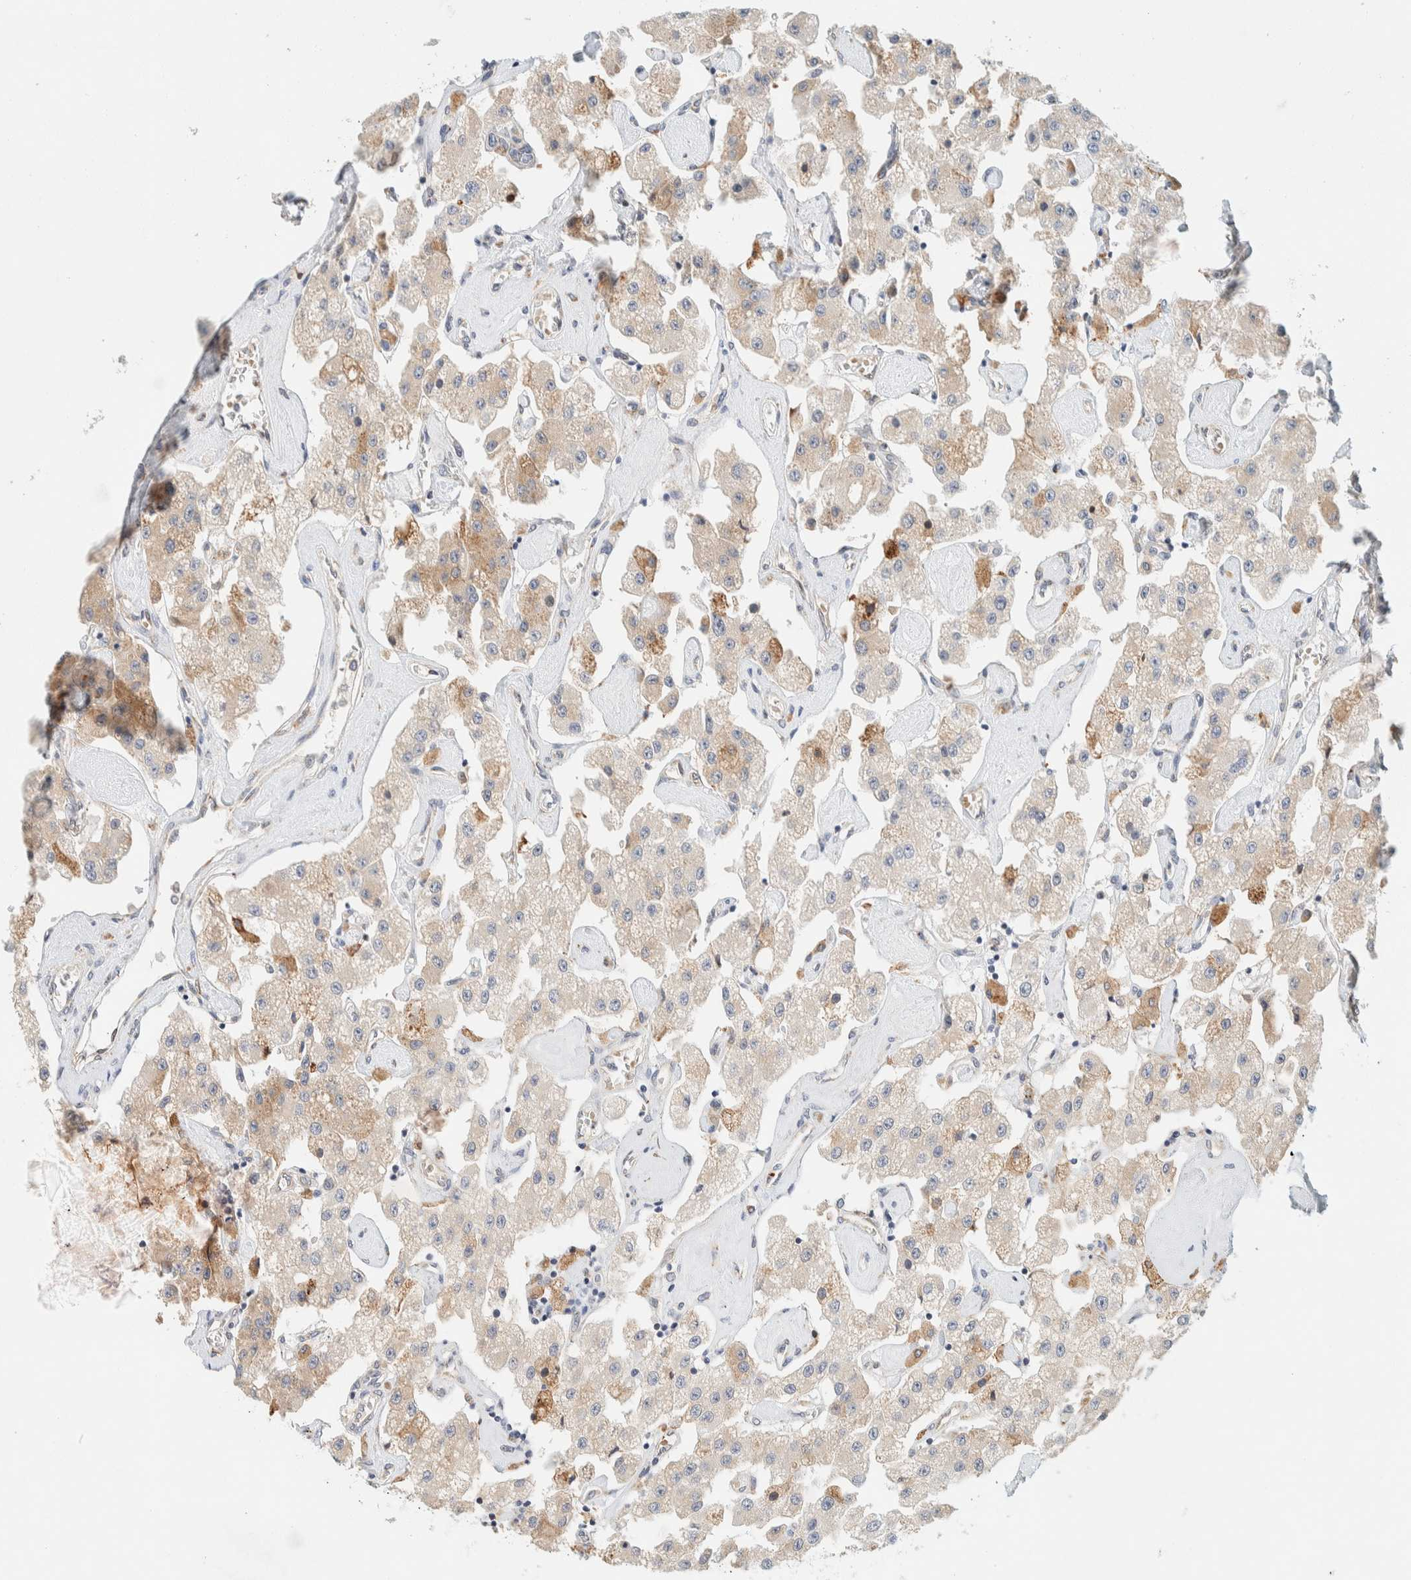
{"staining": {"intensity": "moderate", "quantity": "<25%", "location": "cytoplasmic/membranous"}, "tissue": "carcinoid", "cell_type": "Tumor cells", "image_type": "cancer", "snomed": [{"axis": "morphology", "description": "Carcinoid, malignant, NOS"}, {"axis": "topography", "description": "Pancreas"}], "caption": "Carcinoid (malignant) was stained to show a protein in brown. There is low levels of moderate cytoplasmic/membranous positivity in about <25% of tumor cells.", "gene": "SUMF2", "patient": {"sex": "male", "age": 41}}